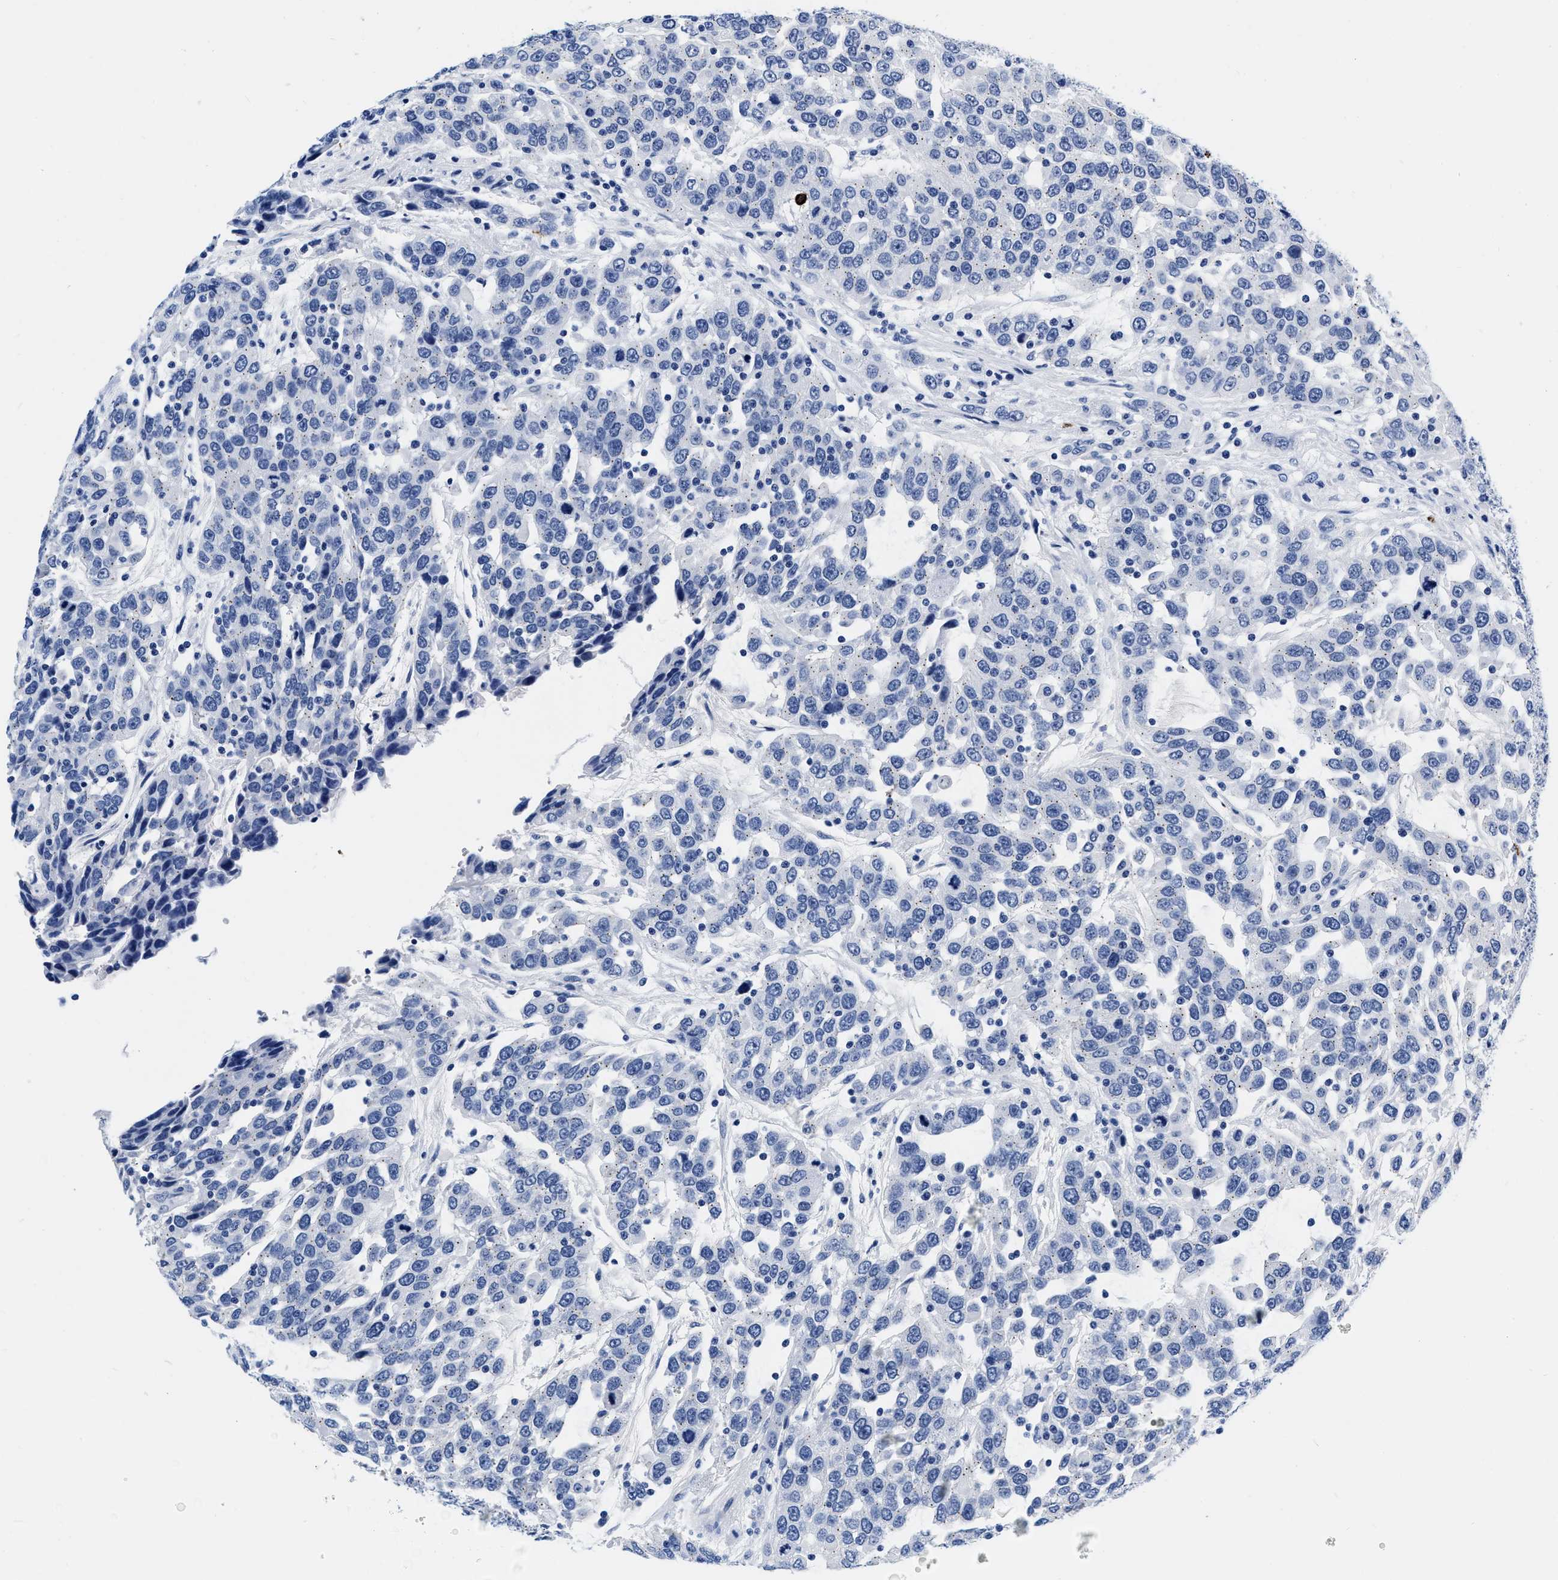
{"staining": {"intensity": "negative", "quantity": "none", "location": "none"}, "tissue": "urothelial cancer", "cell_type": "Tumor cells", "image_type": "cancer", "snomed": [{"axis": "morphology", "description": "Urothelial carcinoma, High grade"}, {"axis": "topography", "description": "Urinary bladder"}], "caption": "The image demonstrates no significant positivity in tumor cells of urothelial carcinoma (high-grade).", "gene": "CER1", "patient": {"sex": "female", "age": 80}}